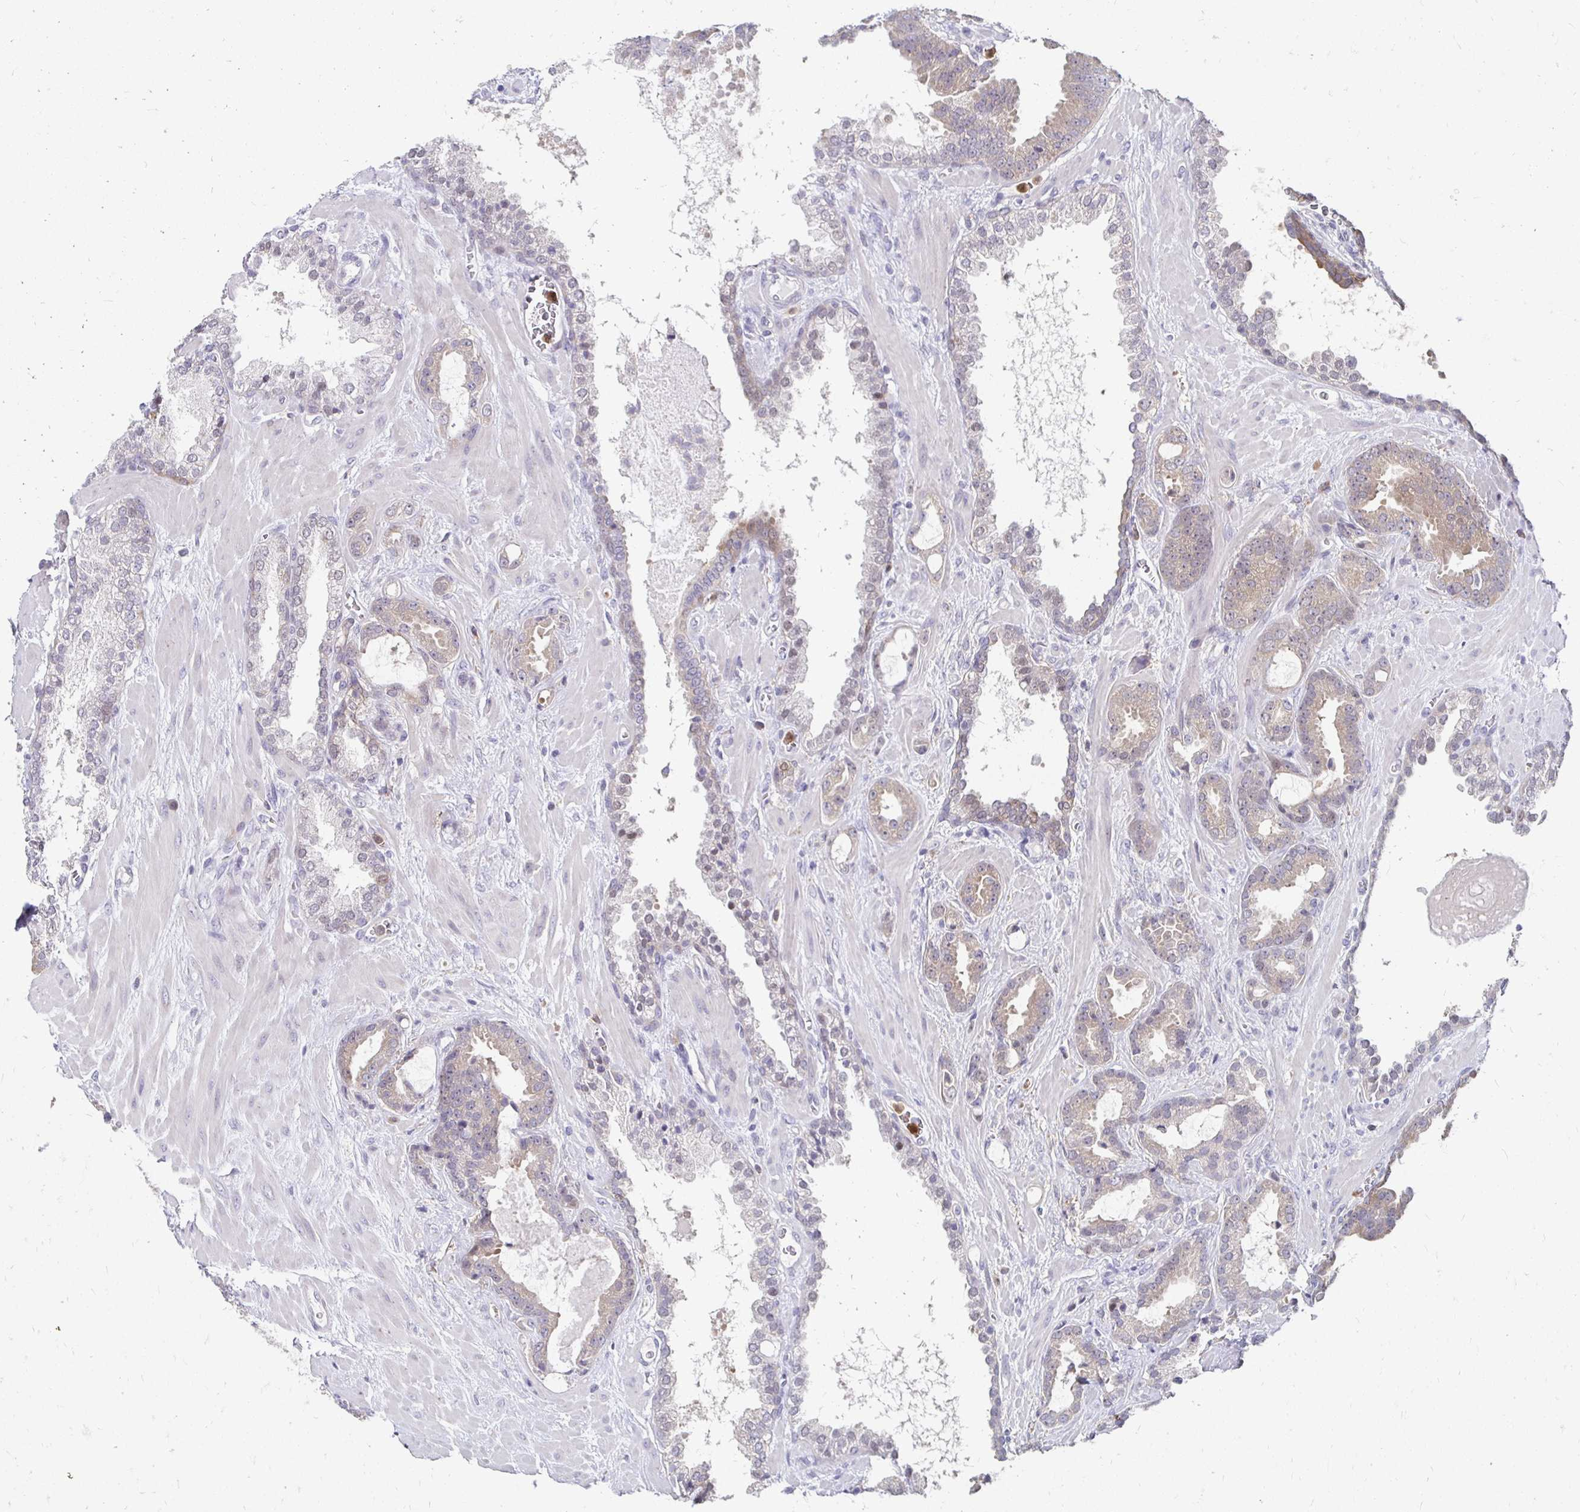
{"staining": {"intensity": "weak", "quantity": "25%-75%", "location": "cytoplasmic/membranous"}, "tissue": "prostate cancer", "cell_type": "Tumor cells", "image_type": "cancer", "snomed": [{"axis": "morphology", "description": "Adenocarcinoma, Low grade"}, {"axis": "topography", "description": "Prostate"}], "caption": "The photomicrograph displays immunohistochemical staining of prostate cancer. There is weak cytoplasmic/membranous positivity is identified in approximately 25%-75% of tumor cells. (IHC, brightfield microscopy, high magnification).", "gene": "PADI2", "patient": {"sex": "male", "age": 62}}